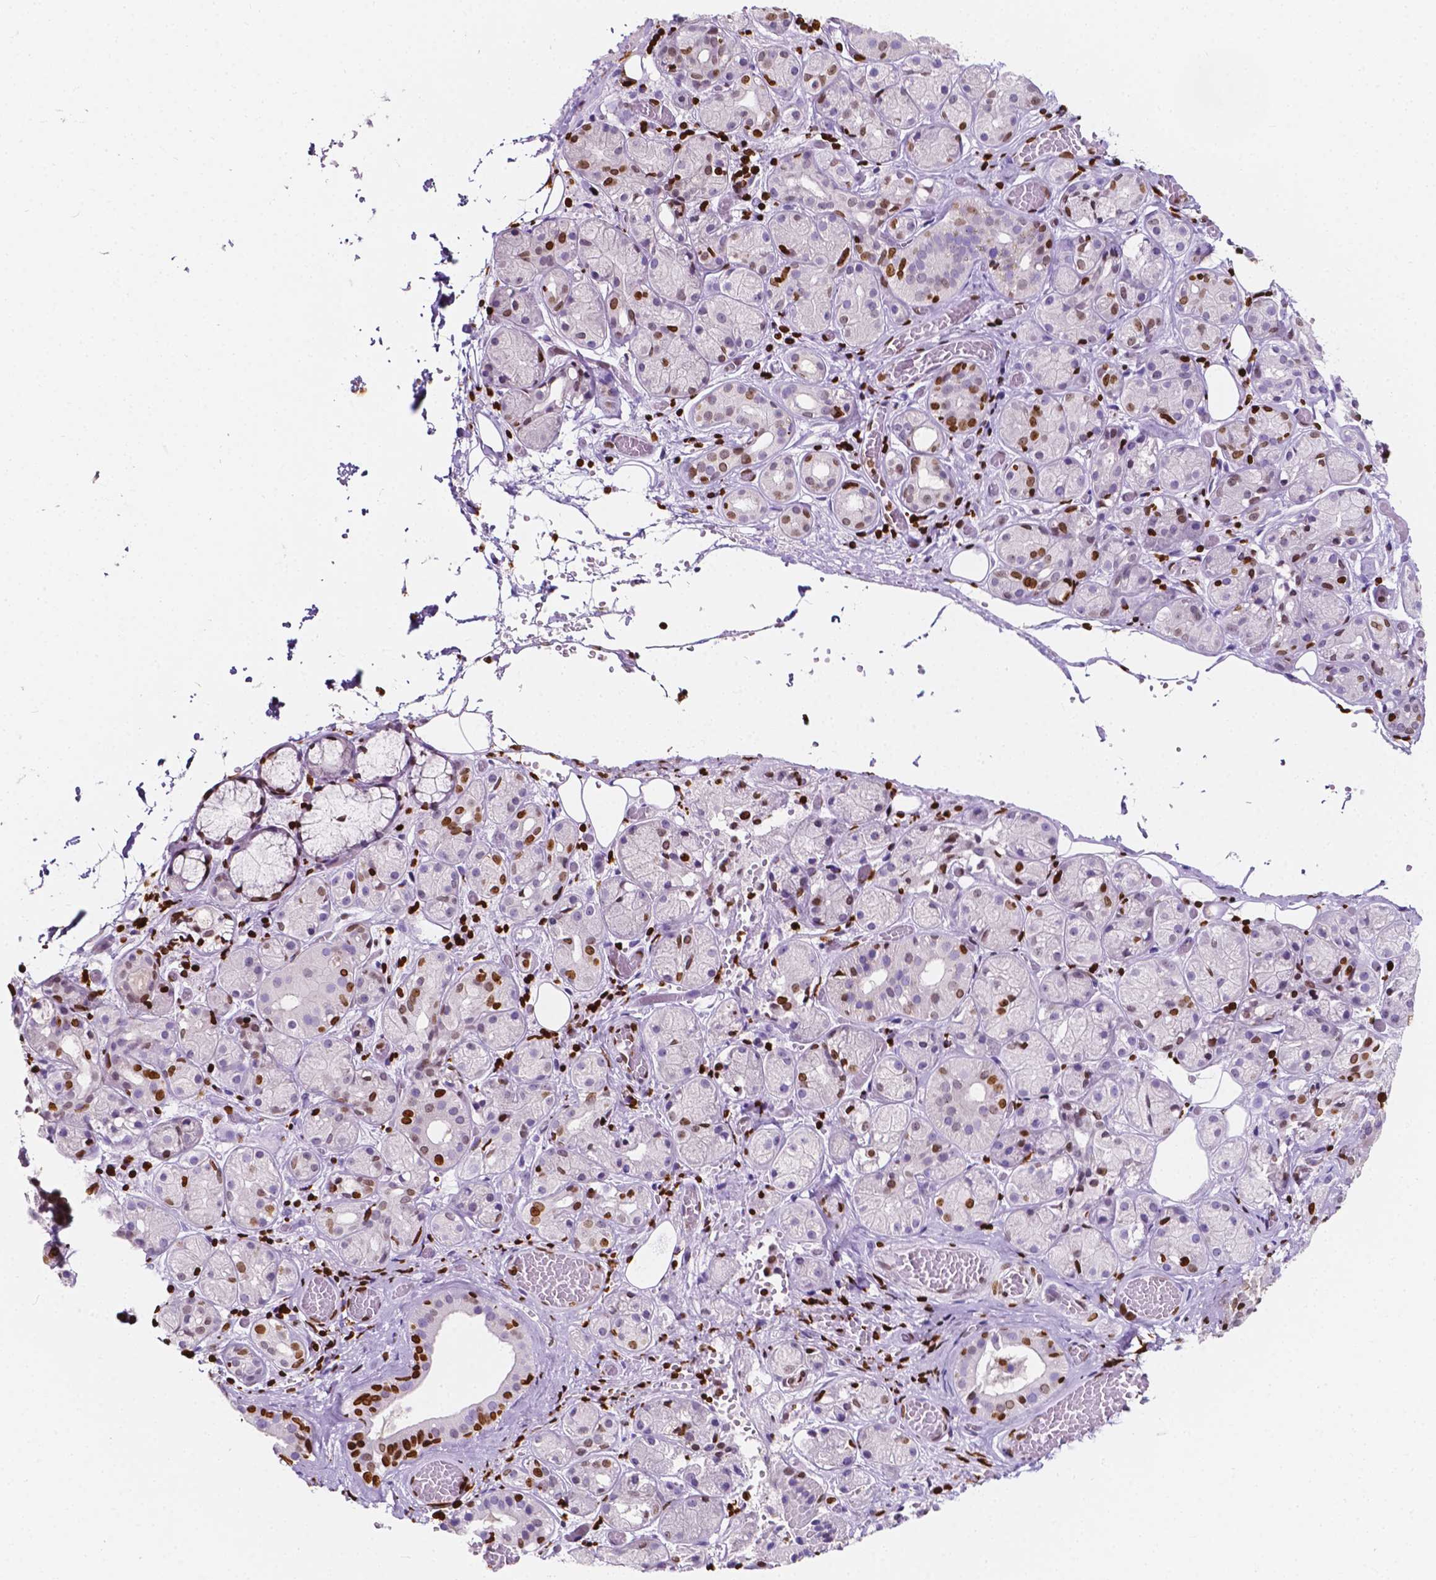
{"staining": {"intensity": "strong", "quantity": "<25%", "location": "nuclear"}, "tissue": "salivary gland", "cell_type": "Glandular cells", "image_type": "normal", "snomed": [{"axis": "morphology", "description": "Normal tissue, NOS"}, {"axis": "topography", "description": "Salivary gland"}, {"axis": "topography", "description": "Peripheral nerve tissue"}], "caption": "Immunohistochemical staining of normal human salivary gland reveals medium levels of strong nuclear expression in about <25% of glandular cells.", "gene": "CBY3", "patient": {"sex": "male", "age": 71}}